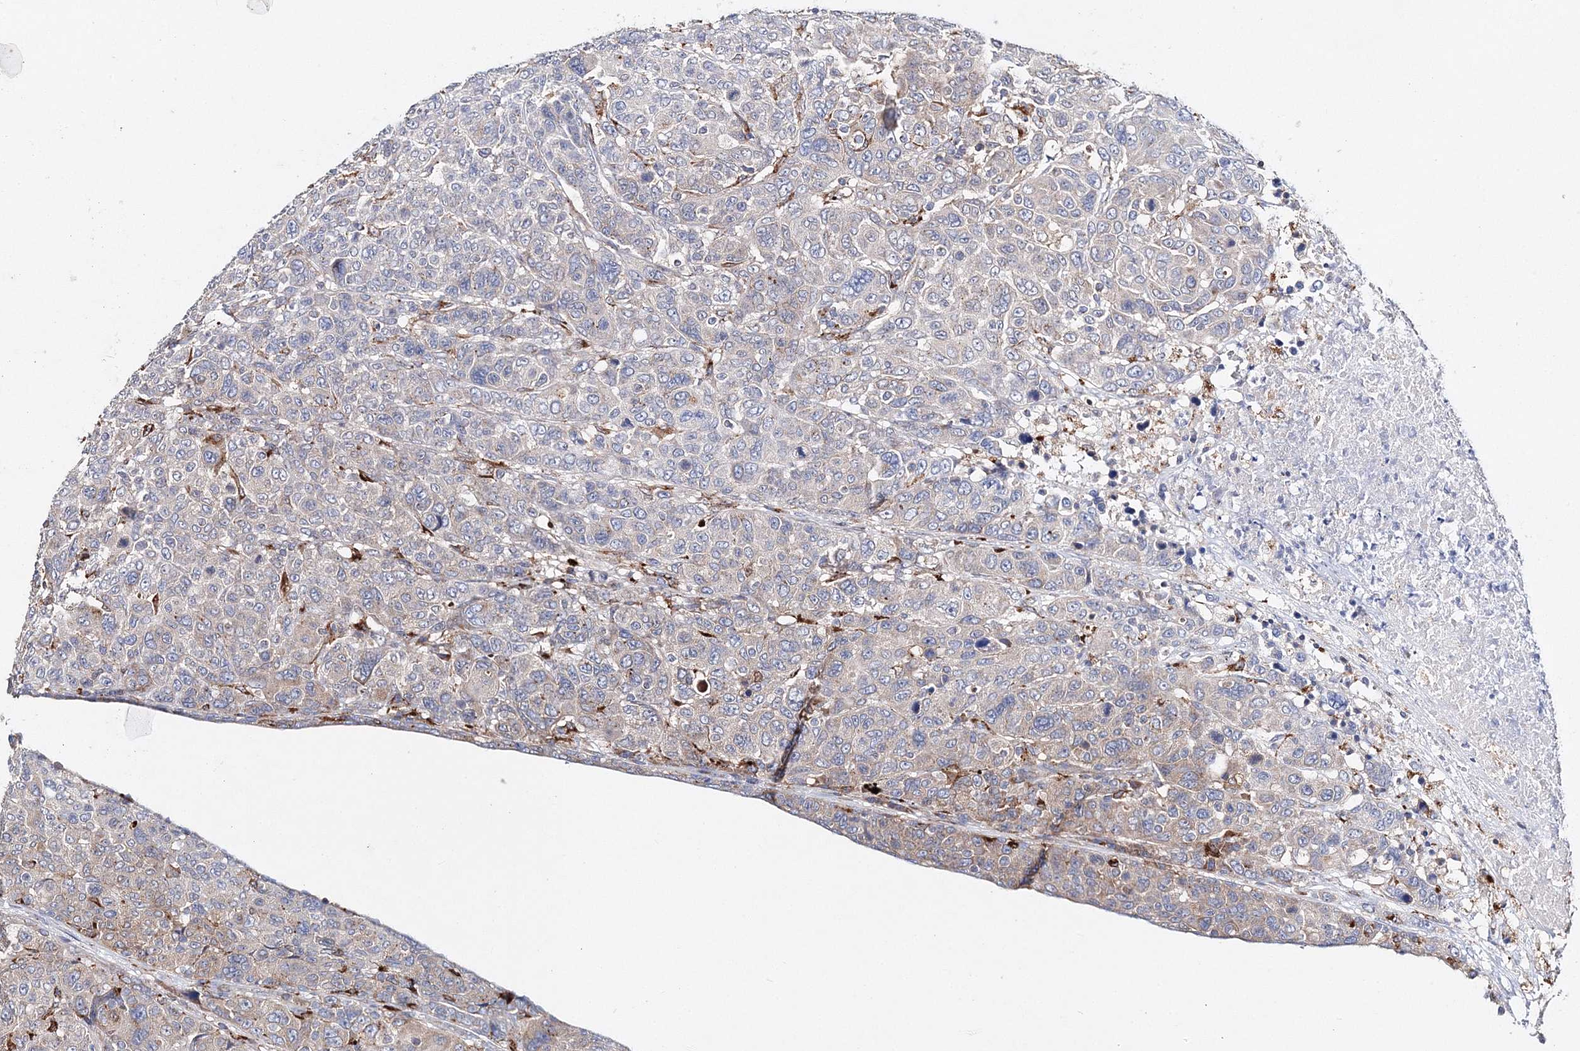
{"staining": {"intensity": "moderate", "quantity": "<25%", "location": "cytoplasmic/membranous"}, "tissue": "breast cancer", "cell_type": "Tumor cells", "image_type": "cancer", "snomed": [{"axis": "morphology", "description": "Duct carcinoma"}, {"axis": "topography", "description": "Breast"}], "caption": "DAB immunohistochemical staining of human breast cancer (infiltrating ductal carcinoma) reveals moderate cytoplasmic/membranous protein expression in approximately <25% of tumor cells. (DAB (3,3'-diaminobenzidine) IHC with brightfield microscopy, high magnification).", "gene": "C3orf38", "patient": {"sex": "female", "age": 37}}